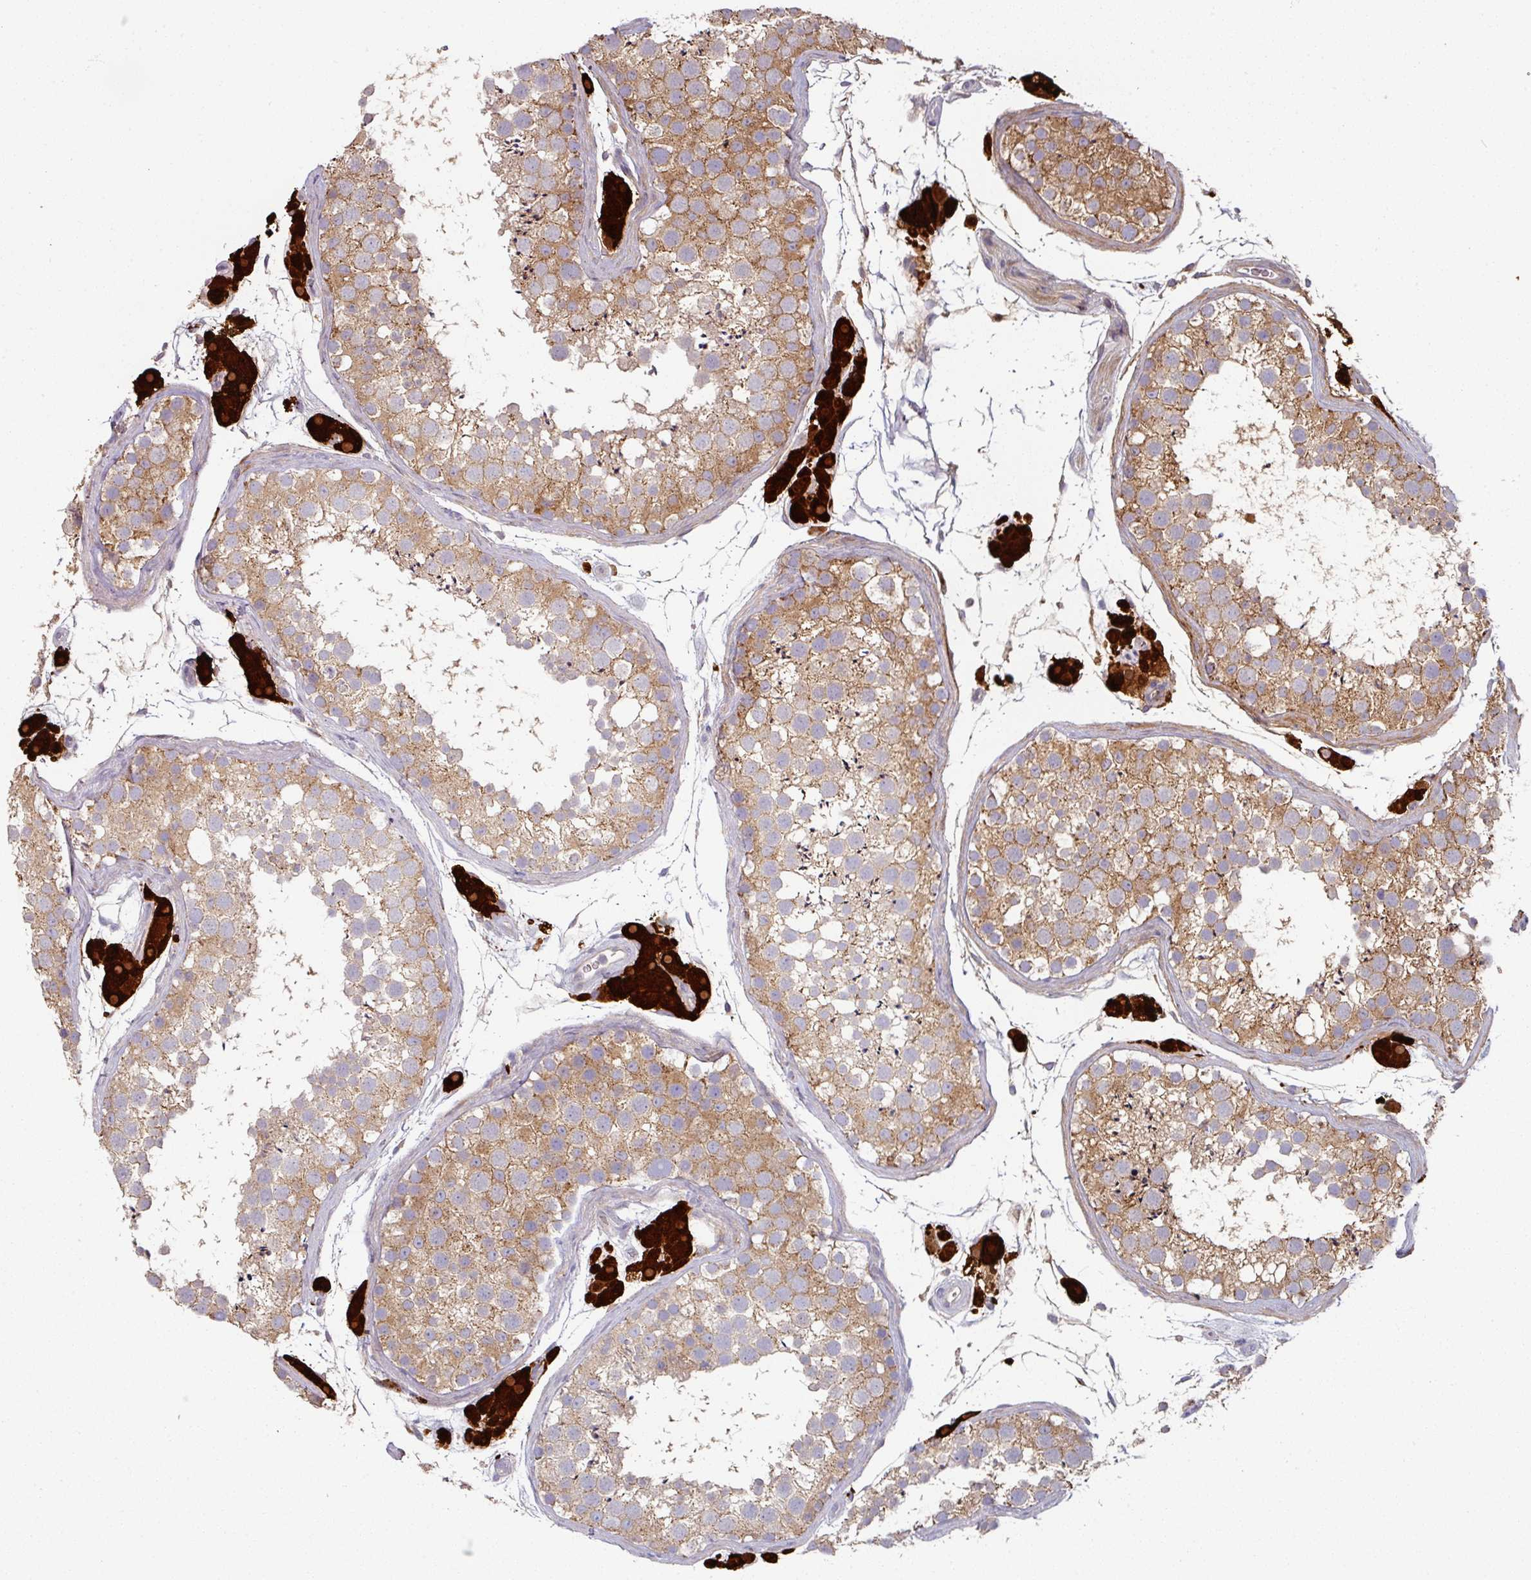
{"staining": {"intensity": "moderate", "quantity": ">75%", "location": "cytoplasmic/membranous"}, "tissue": "testis", "cell_type": "Cells in seminiferous ducts", "image_type": "normal", "snomed": [{"axis": "morphology", "description": "Normal tissue, NOS"}, {"axis": "topography", "description": "Testis"}], "caption": "IHC (DAB) staining of benign human testis shows moderate cytoplasmic/membranous protein staining in about >75% of cells in seminiferous ducts. The staining was performed using DAB to visualize the protein expression in brown, while the nuclei were stained in blue with hematoxylin (Magnification: 20x).", "gene": "CD3G", "patient": {"sex": "male", "age": 41}}